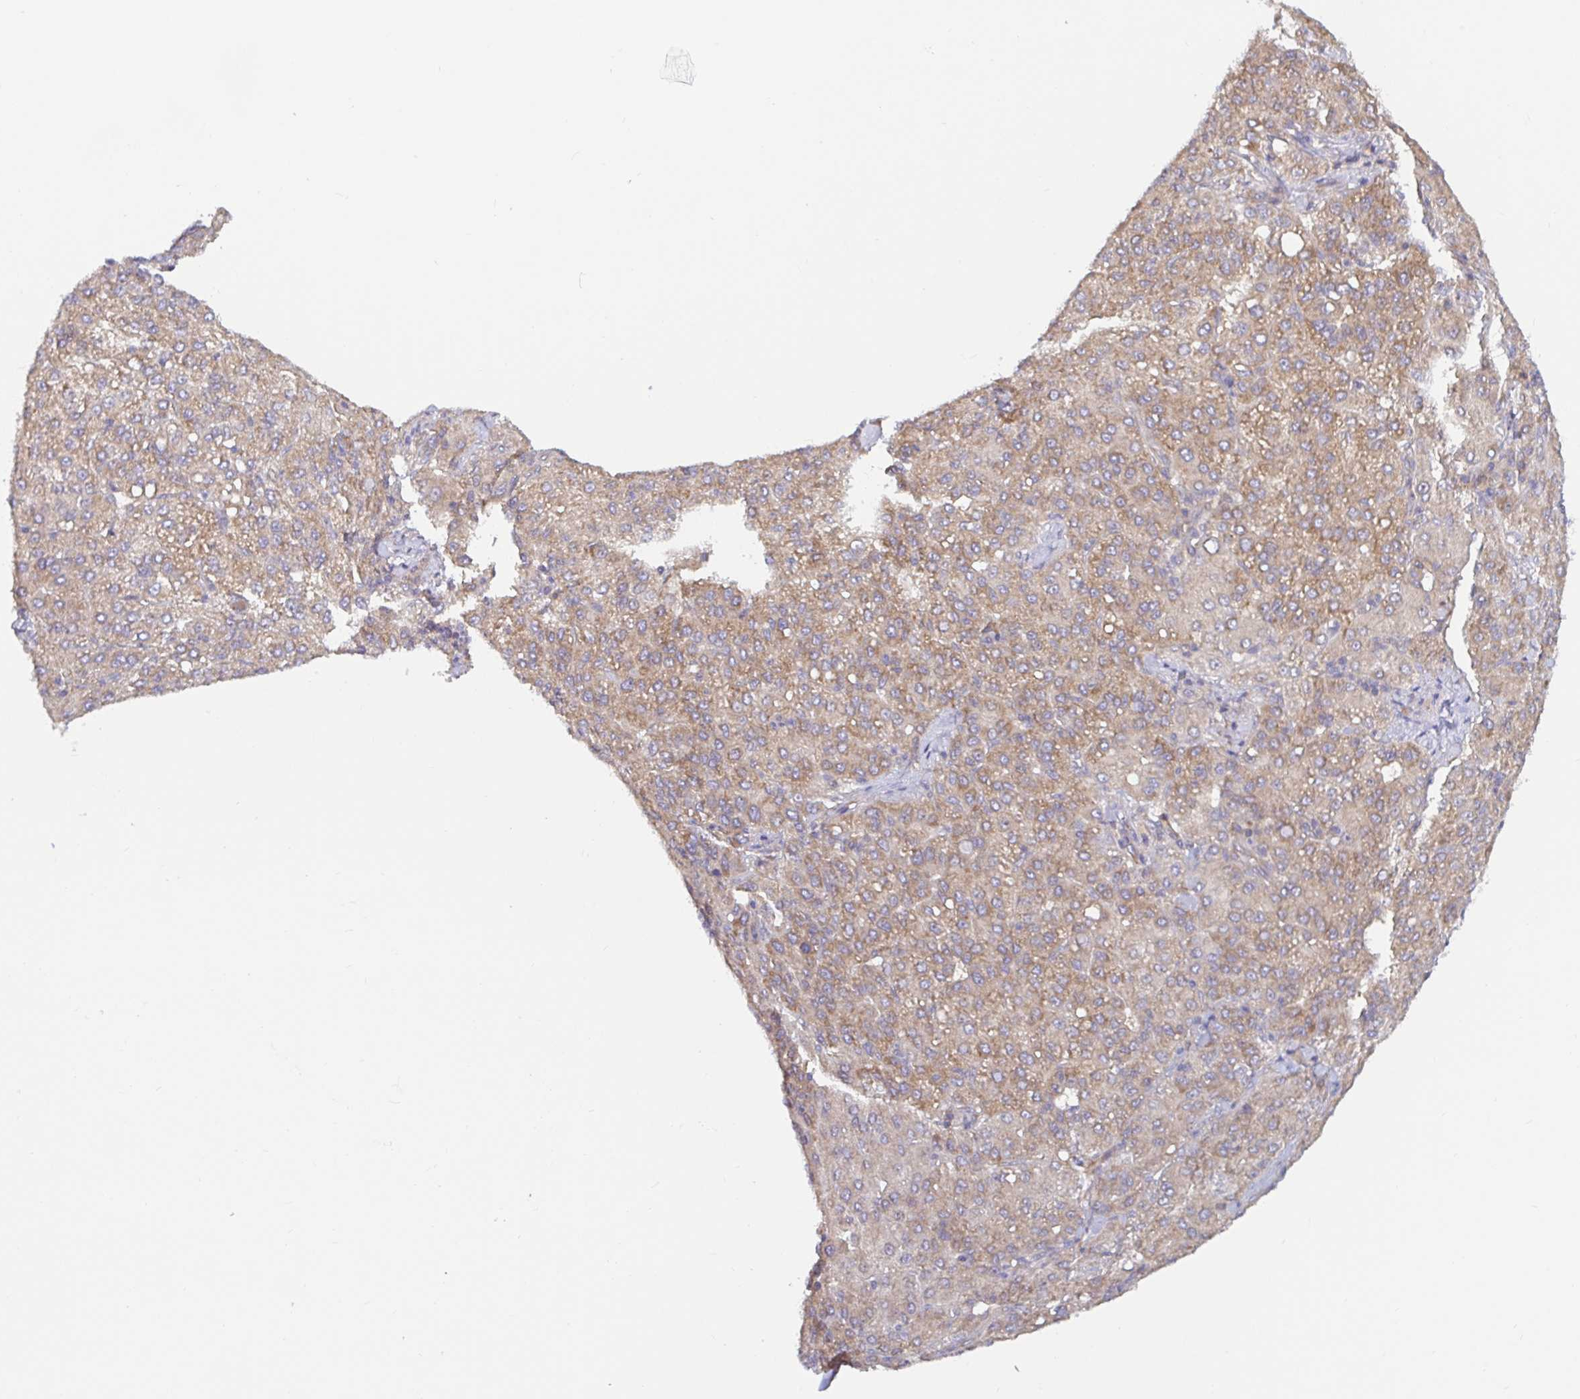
{"staining": {"intensity": "weak", "quantity": ">75%", "location": "cytoplasmic/membranous"}, "tissue": "liver cancer", "cell_type": "Tumor cells", "image_type": "cancer", "snomed": [{"axis": "morphology", "description": "Carcinoma, Hepatocellular, NOS"}, {"axis": "topography", "description": "Liver"}], "caption": "Liver cancer (hepatocellular carcinoma) was stained to show a protein in brown. There is low levels of weak cytoplasmic/membranous staining in approximately >75% of tumor cells.", "gene": "LARP1", "patient": {"sex": "male", "age": 65}}